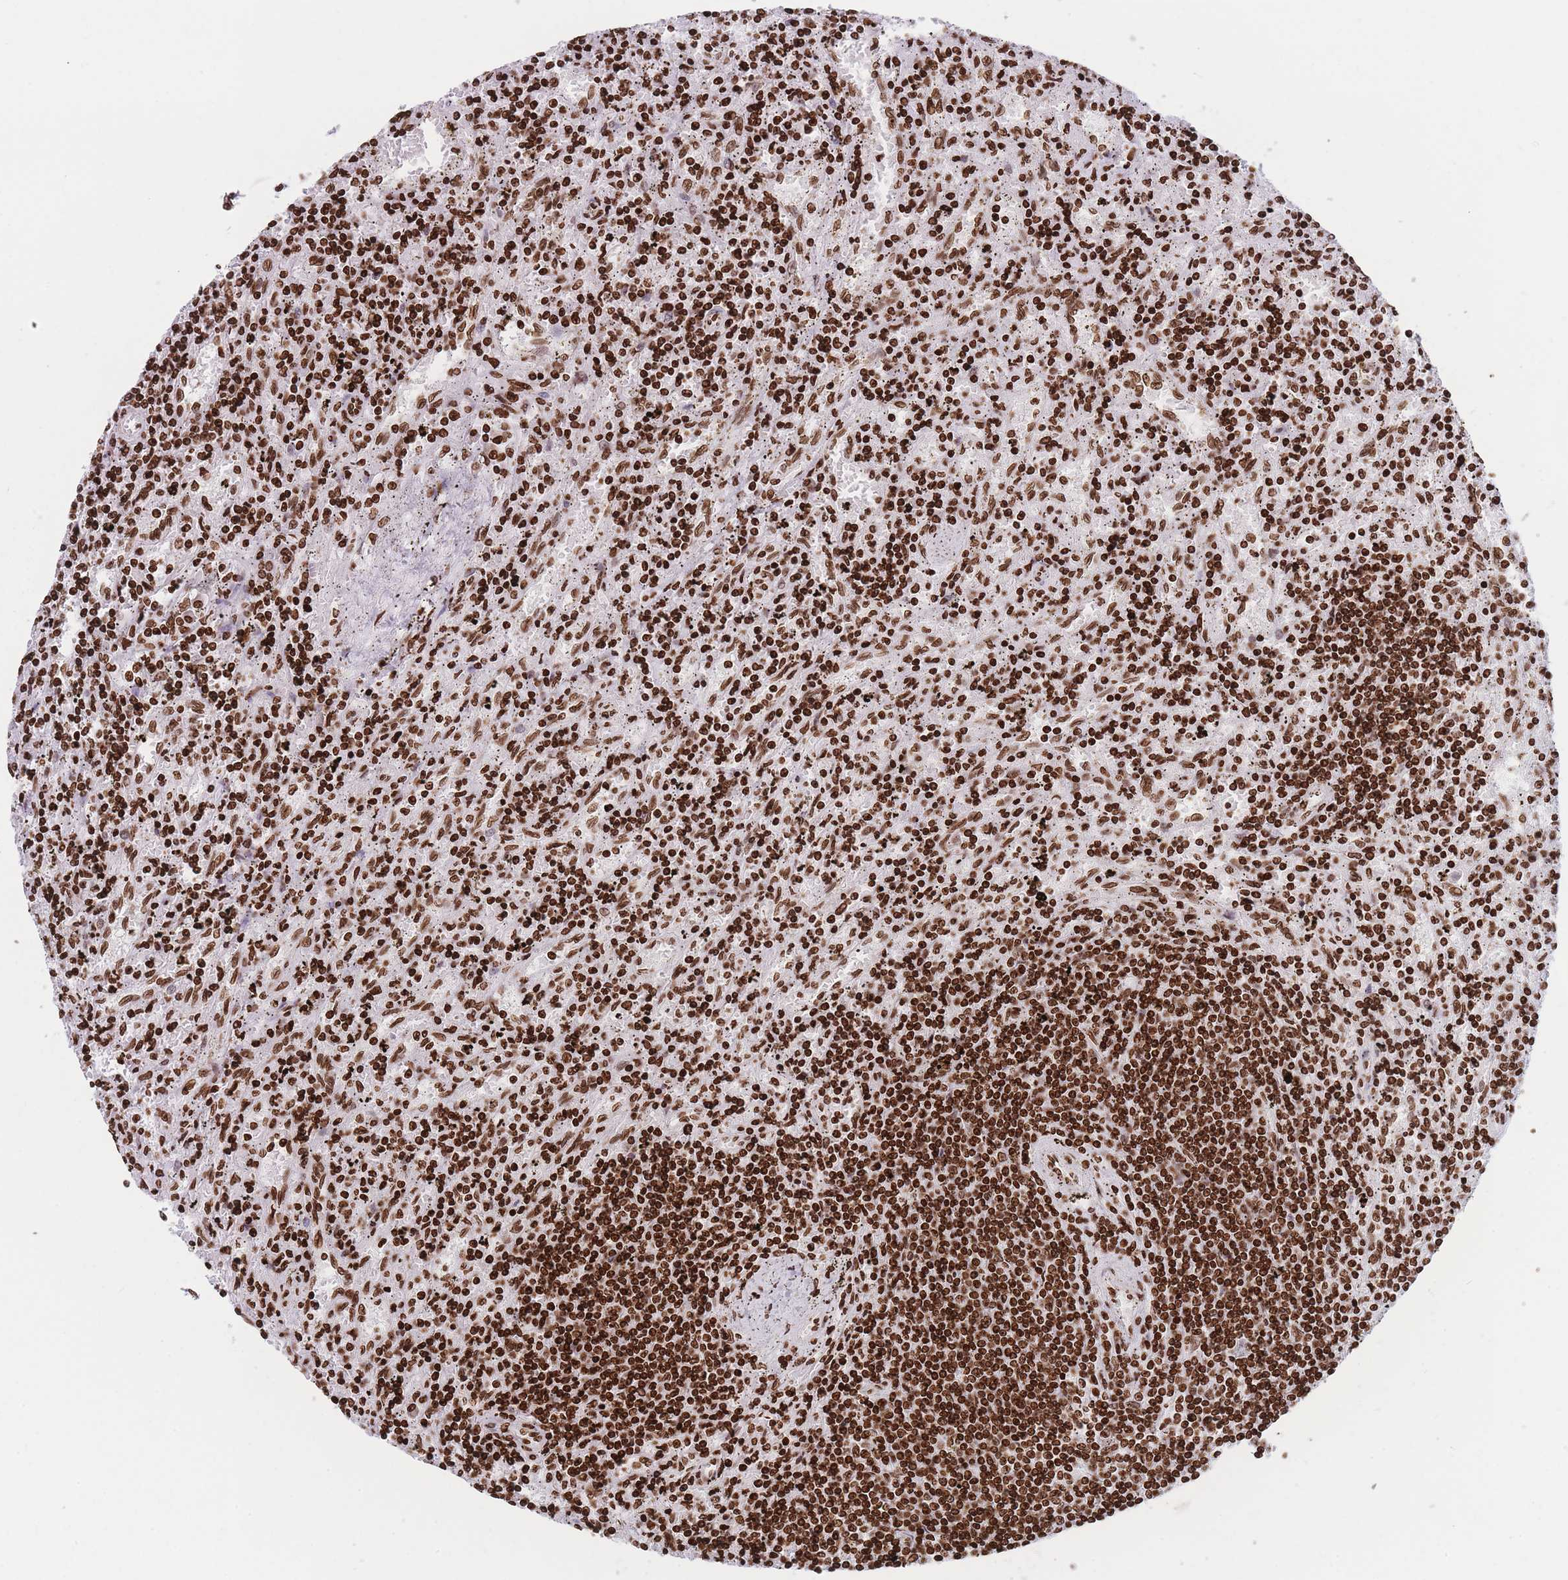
{"staining": {"intensity": "strong", "quantity": ">75%", "location": "nuclear"}, "tissue": "lymphoma", "cell_type": "Tumor cells", "image_type": "cancer", "snomed": [{"axis": "morphology", "description": "Malignant lymphoma, non-Hodgkin's type, Low grade"}, {"axis": "topography", "description": "Spleen"}], "caption": "Immunohistochemistry (IHC) micrograph of neoplastic tissue: lymphoma stained using IHC demonstrates high levels of strong protein expression localized specifically in the nuclear of tumor cells, appearing as a nuclear brown color.", "gene": "AK9", "patient": {"sex": "male", "age": 76}}